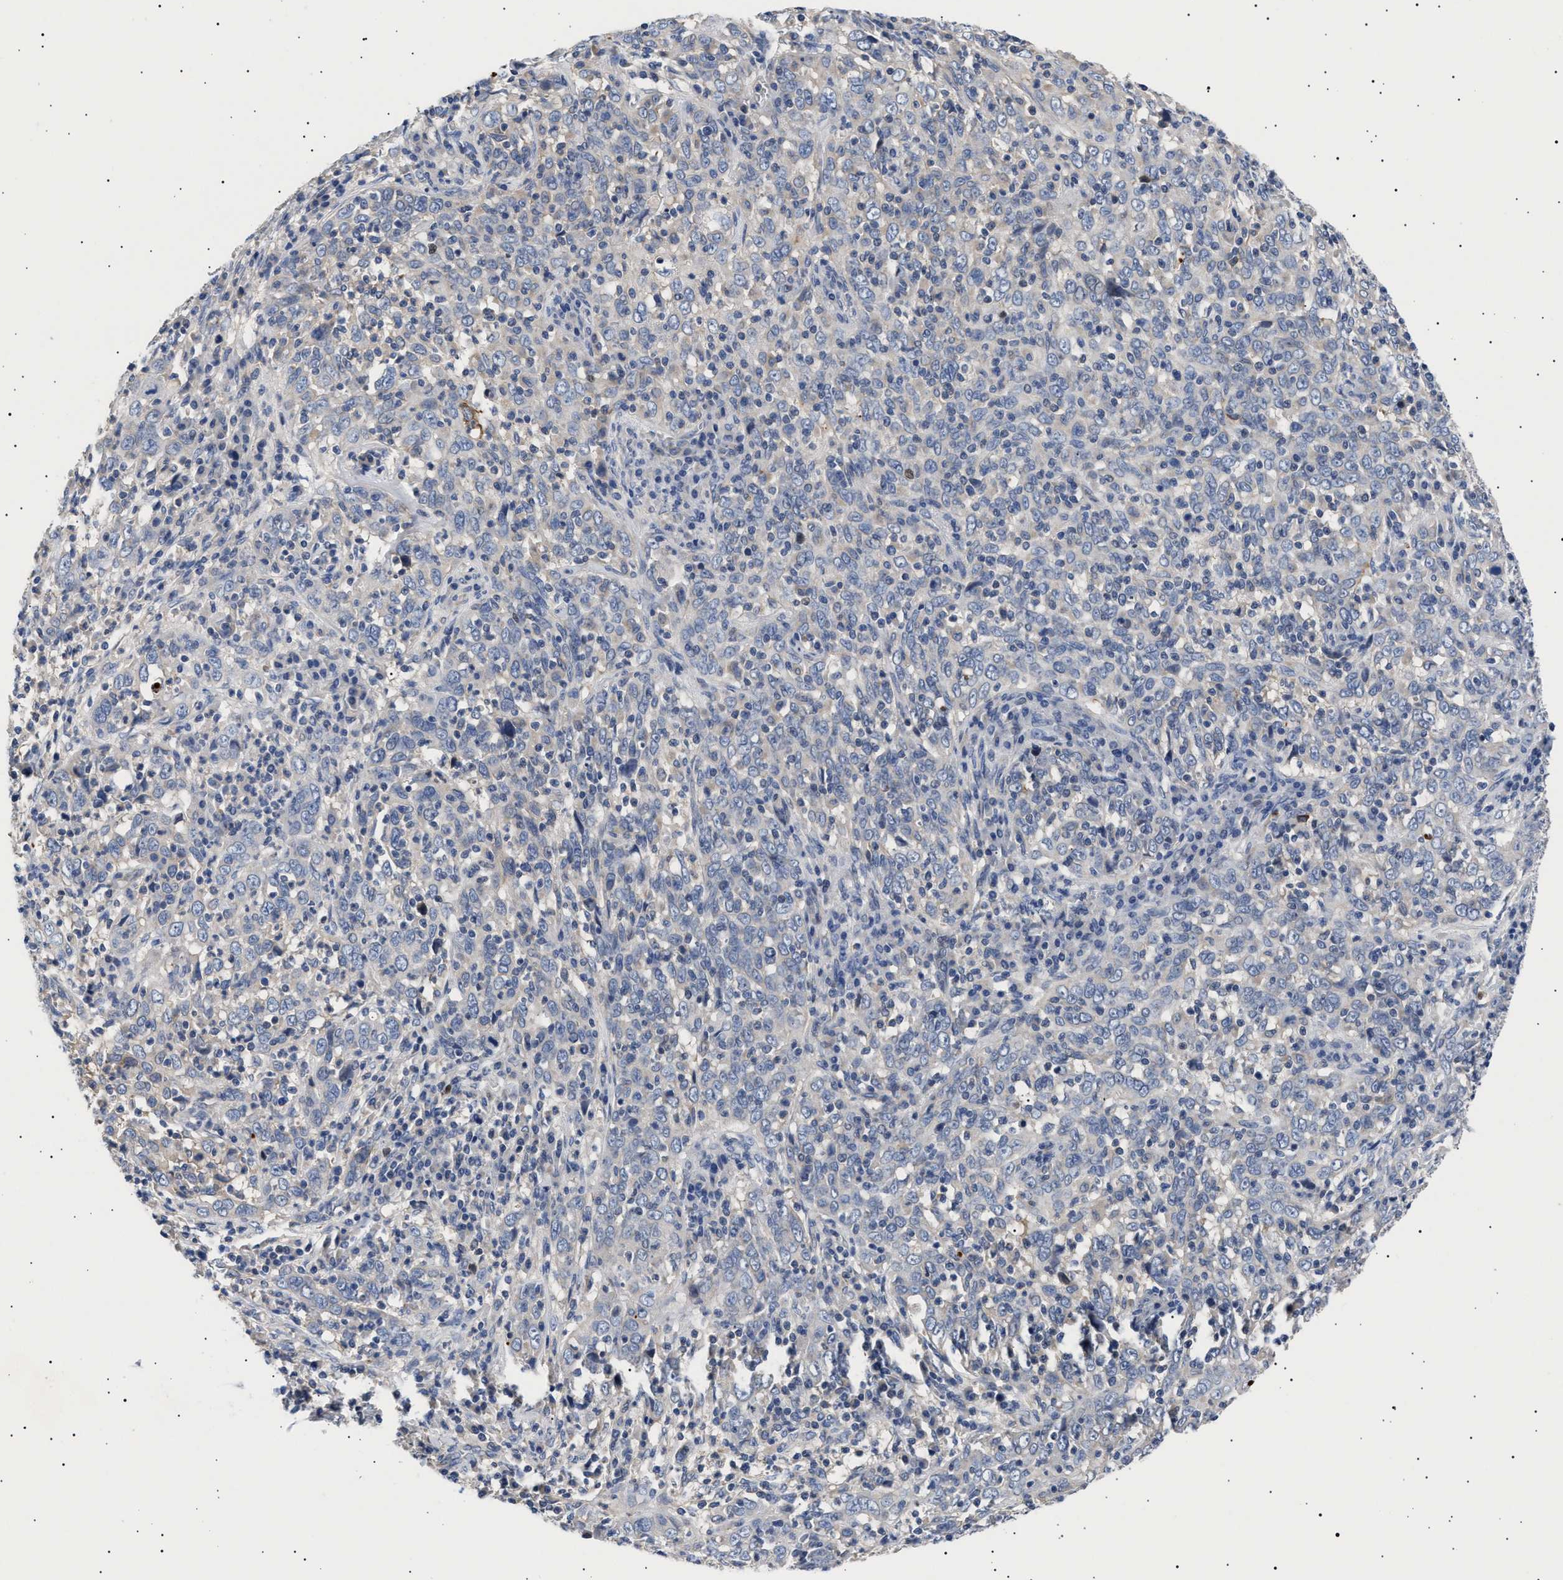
{"staining": {"intensity": "negative", "quantity": "none", "location": "none"}, "tissue": "cervical cancer", "cell_type": "Tumor cells", "image_type": "cancer", "snomed": [{"axis": "morphology", "description": "Squamous cell carcinoma, NOS"}, {"axis": "topography", "description": "Cervix"}], "caption": "Tumor cells show no significant expression in cervical squamous cell carcinoma.", "gene": "HEMGN", "patient": {"sex": "female", "age": 46}}